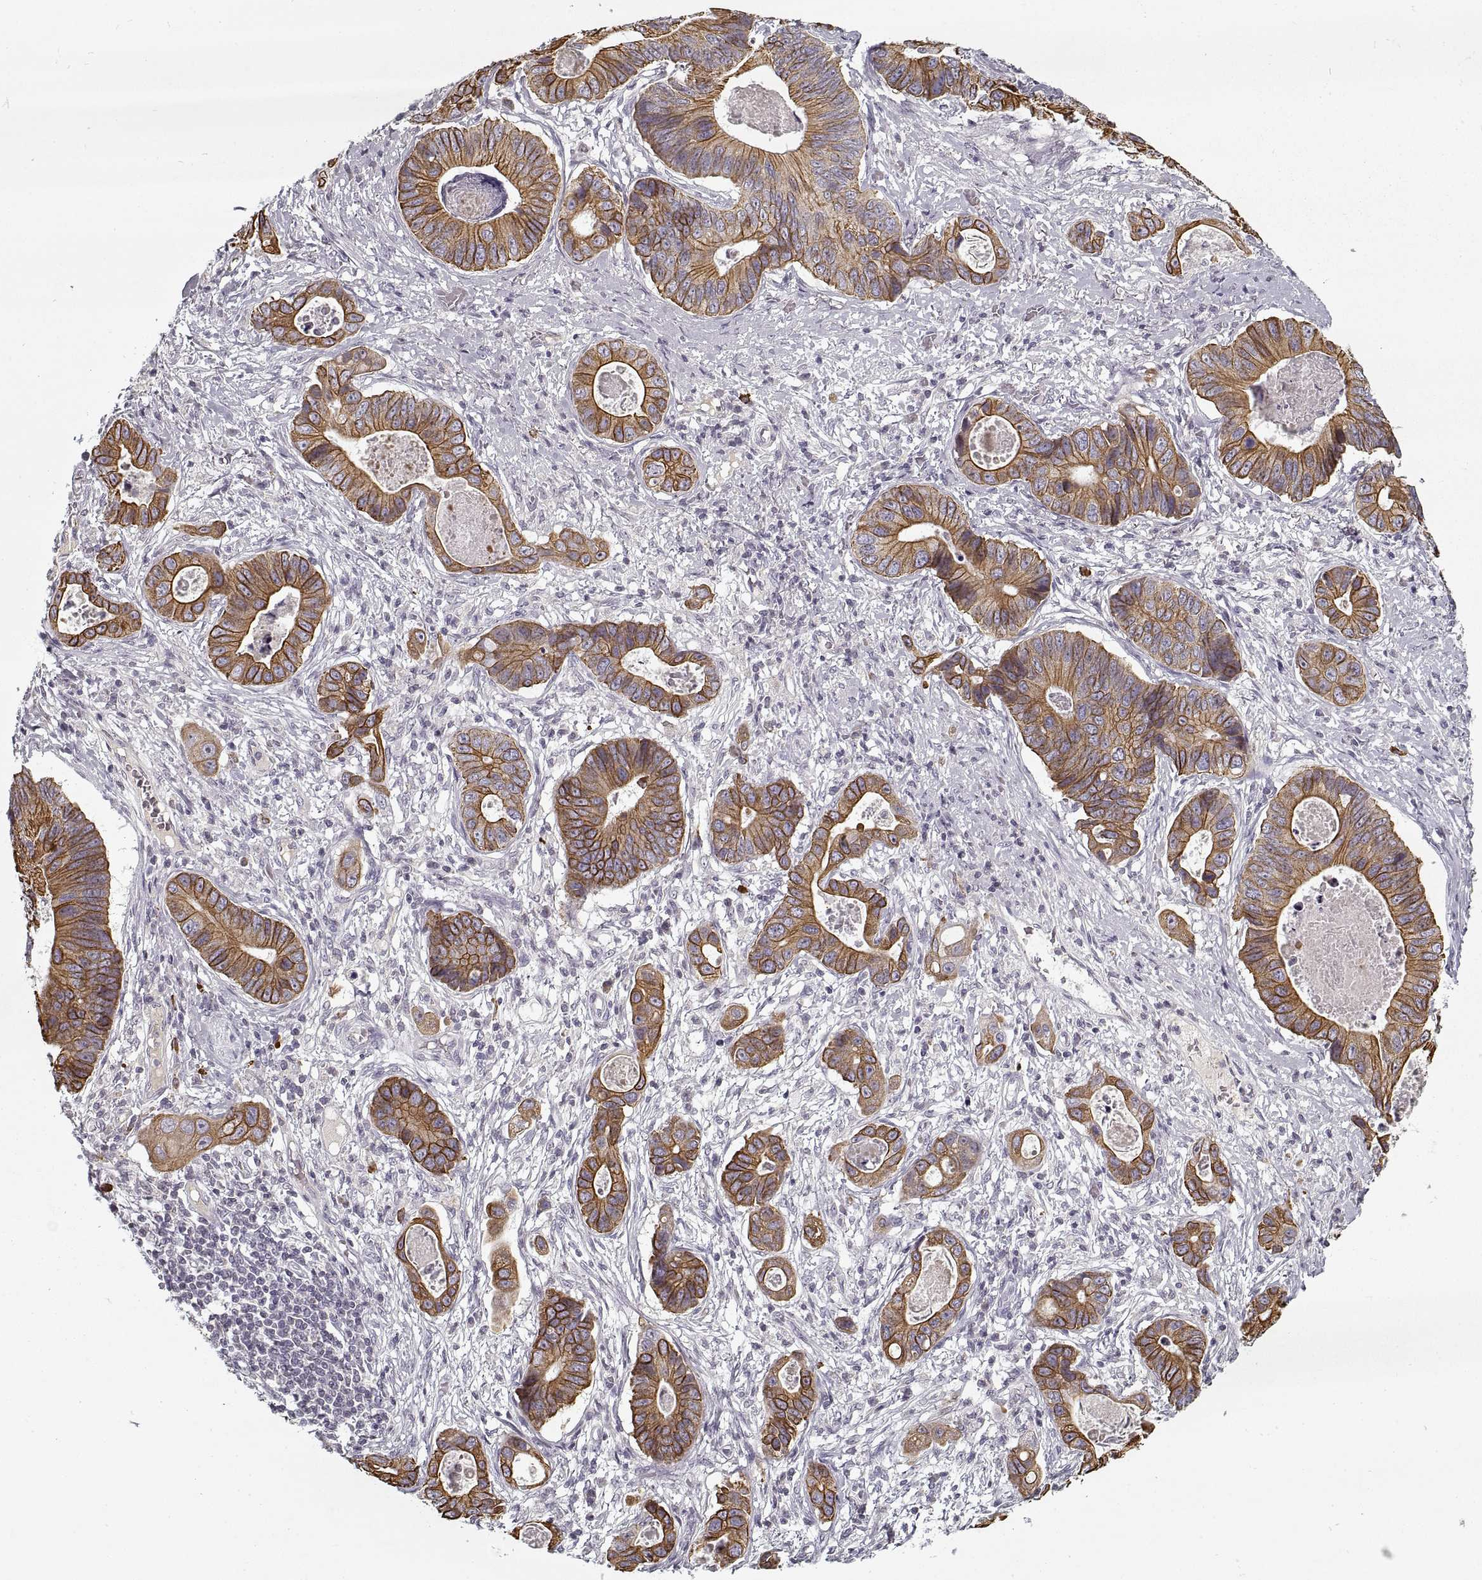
{"staining": {"intensity": "strong", "quantity": ">75%", "location": "cytoplasmic/membranous"}, "tissue": "stomach cancer", "cell_type": "Tumor cells", "image_type": "cancer", "snomed": [{"axis": "morphology", "description": "Adenocarcinoma, NOS"}, {"axis": "topography", "description": "Stomach"}], "caption": "This micrograph displays IHC staining of stomach adenocarcinoma, with high strong cytoplasmic/membranous staining in about >75% of tumor cells.", "gene": "GAD2", "patient": {"sex": "male", "age": 84}}